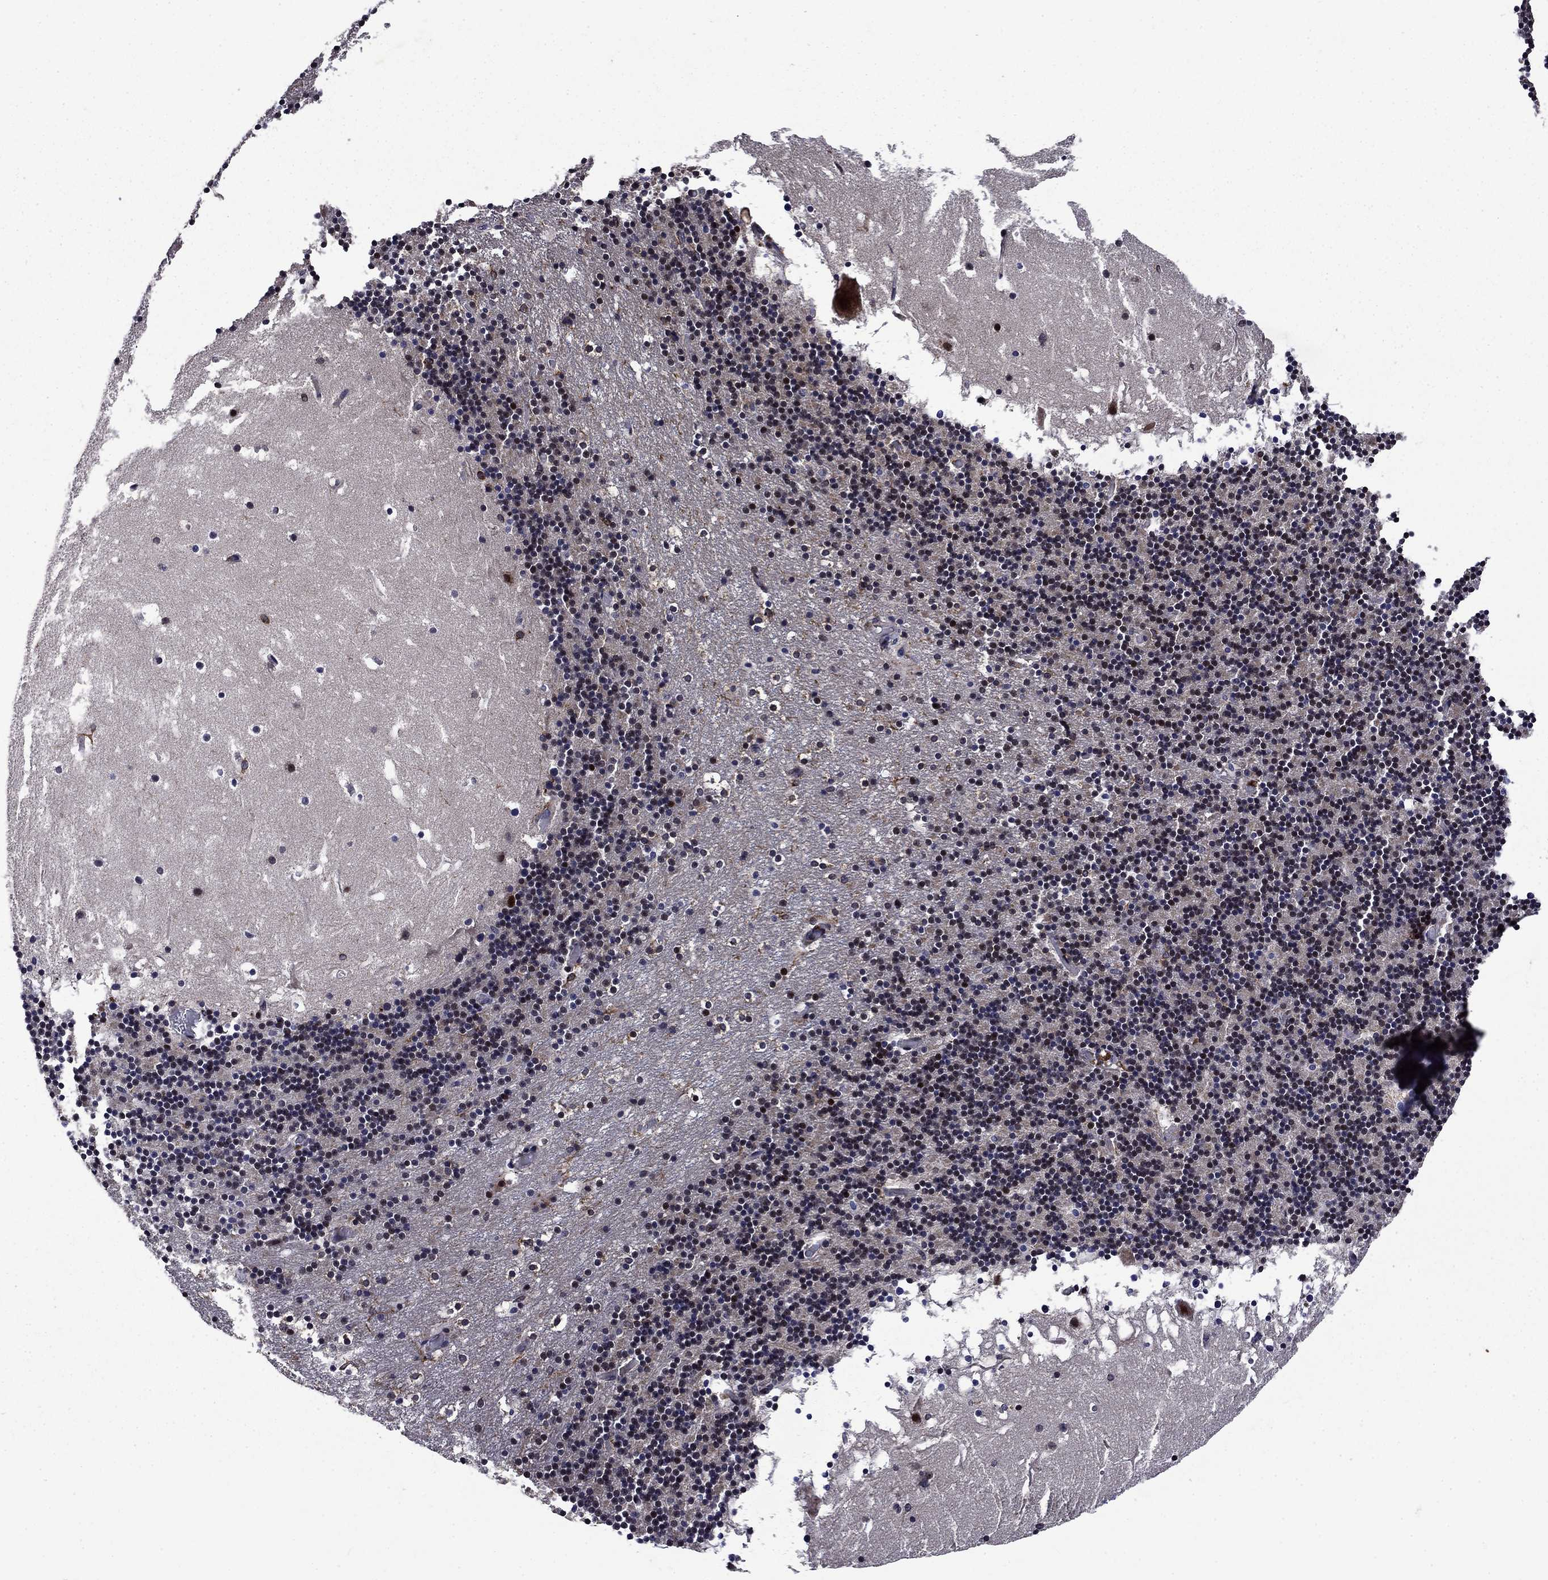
{"staining": {"intensity": "moderate", "quantity": "<25%", "location": "nuclear"}, "tissue": "cerebellum", "cell_type": "Cells in granular layer", "image_type": "normal", "snomed": [{"axis": "morphology", "description": "Normal tissue, NOS"}, {"axis": "topography", "description": "Cerebellum"}], "caption": "A brown stain shows moderate nuclear positivity of a protein in cells in granular layer of unremarkable cerebellum. The staining is performed using DAB (3,3'-diaminobenzidine) brown chromogen to label protein expression. The nuclei are counter-stained blue using hematoxylin.", "gene": "AGTPBP1", "patient": {"sex": "male", "age": 37}}